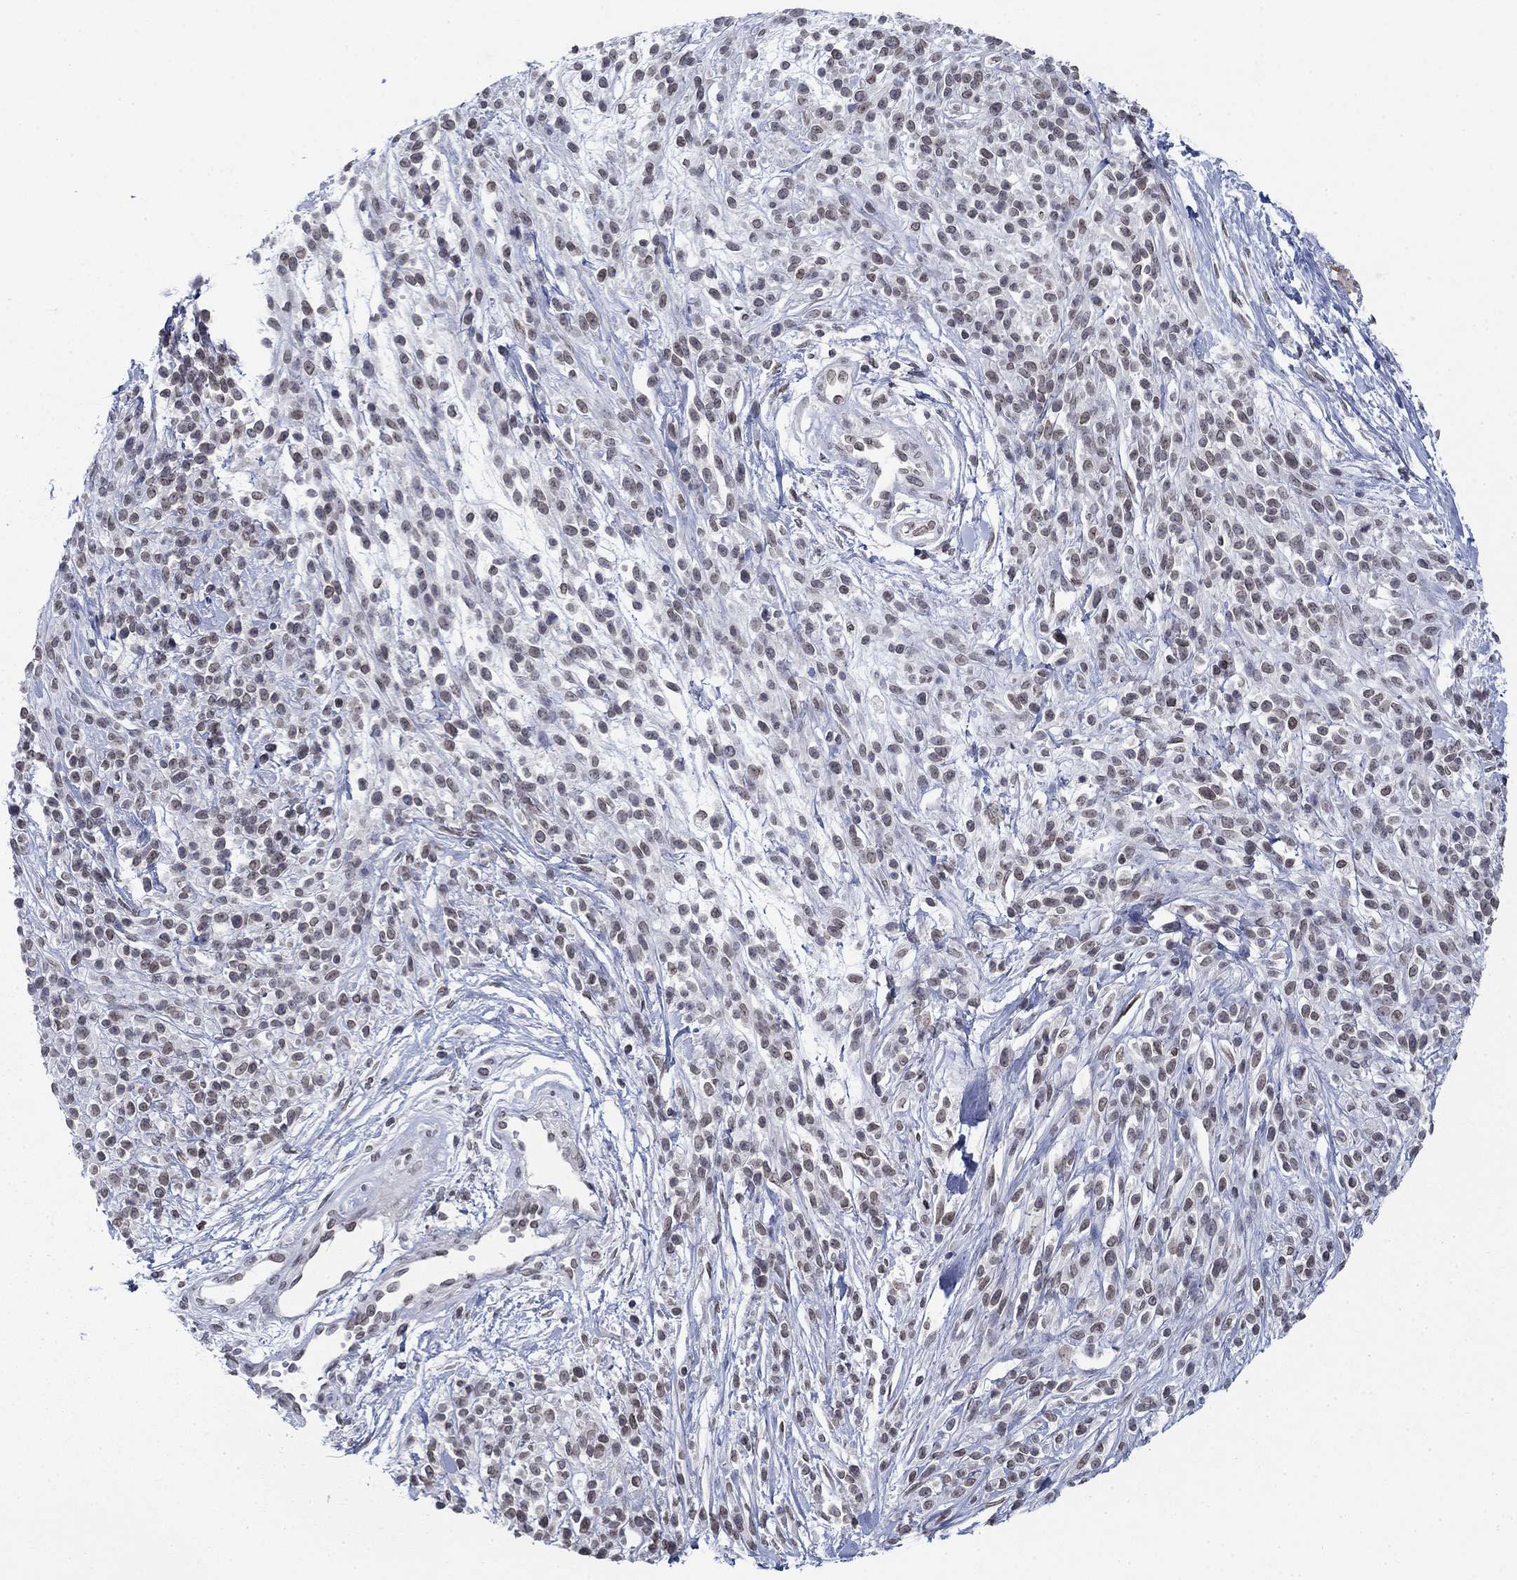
{"staining": {"intensity": "moderate", "quantity": "<25%", "location": "cytoplasmic/membranous,nuclear"}, "tissue": "melanoma", "cell_type": "Tumor cells", "image_type": "cancer", "snomed": [{"axis": "morphology", "description": "Malignant melanoma, NOS"}, {"axis": "topography", "description": "Skin"}, {"axis": "topography", "description": "Skin of trunk"}], "caption": "This is an image of IHC staining of malignant melanoma, which shows moderate expression in the cytoplasmic/membranous and nuclear of tumor cells.", "gene": "TOR1AIP1", "patient": {"sex": "male", "age": 74}}